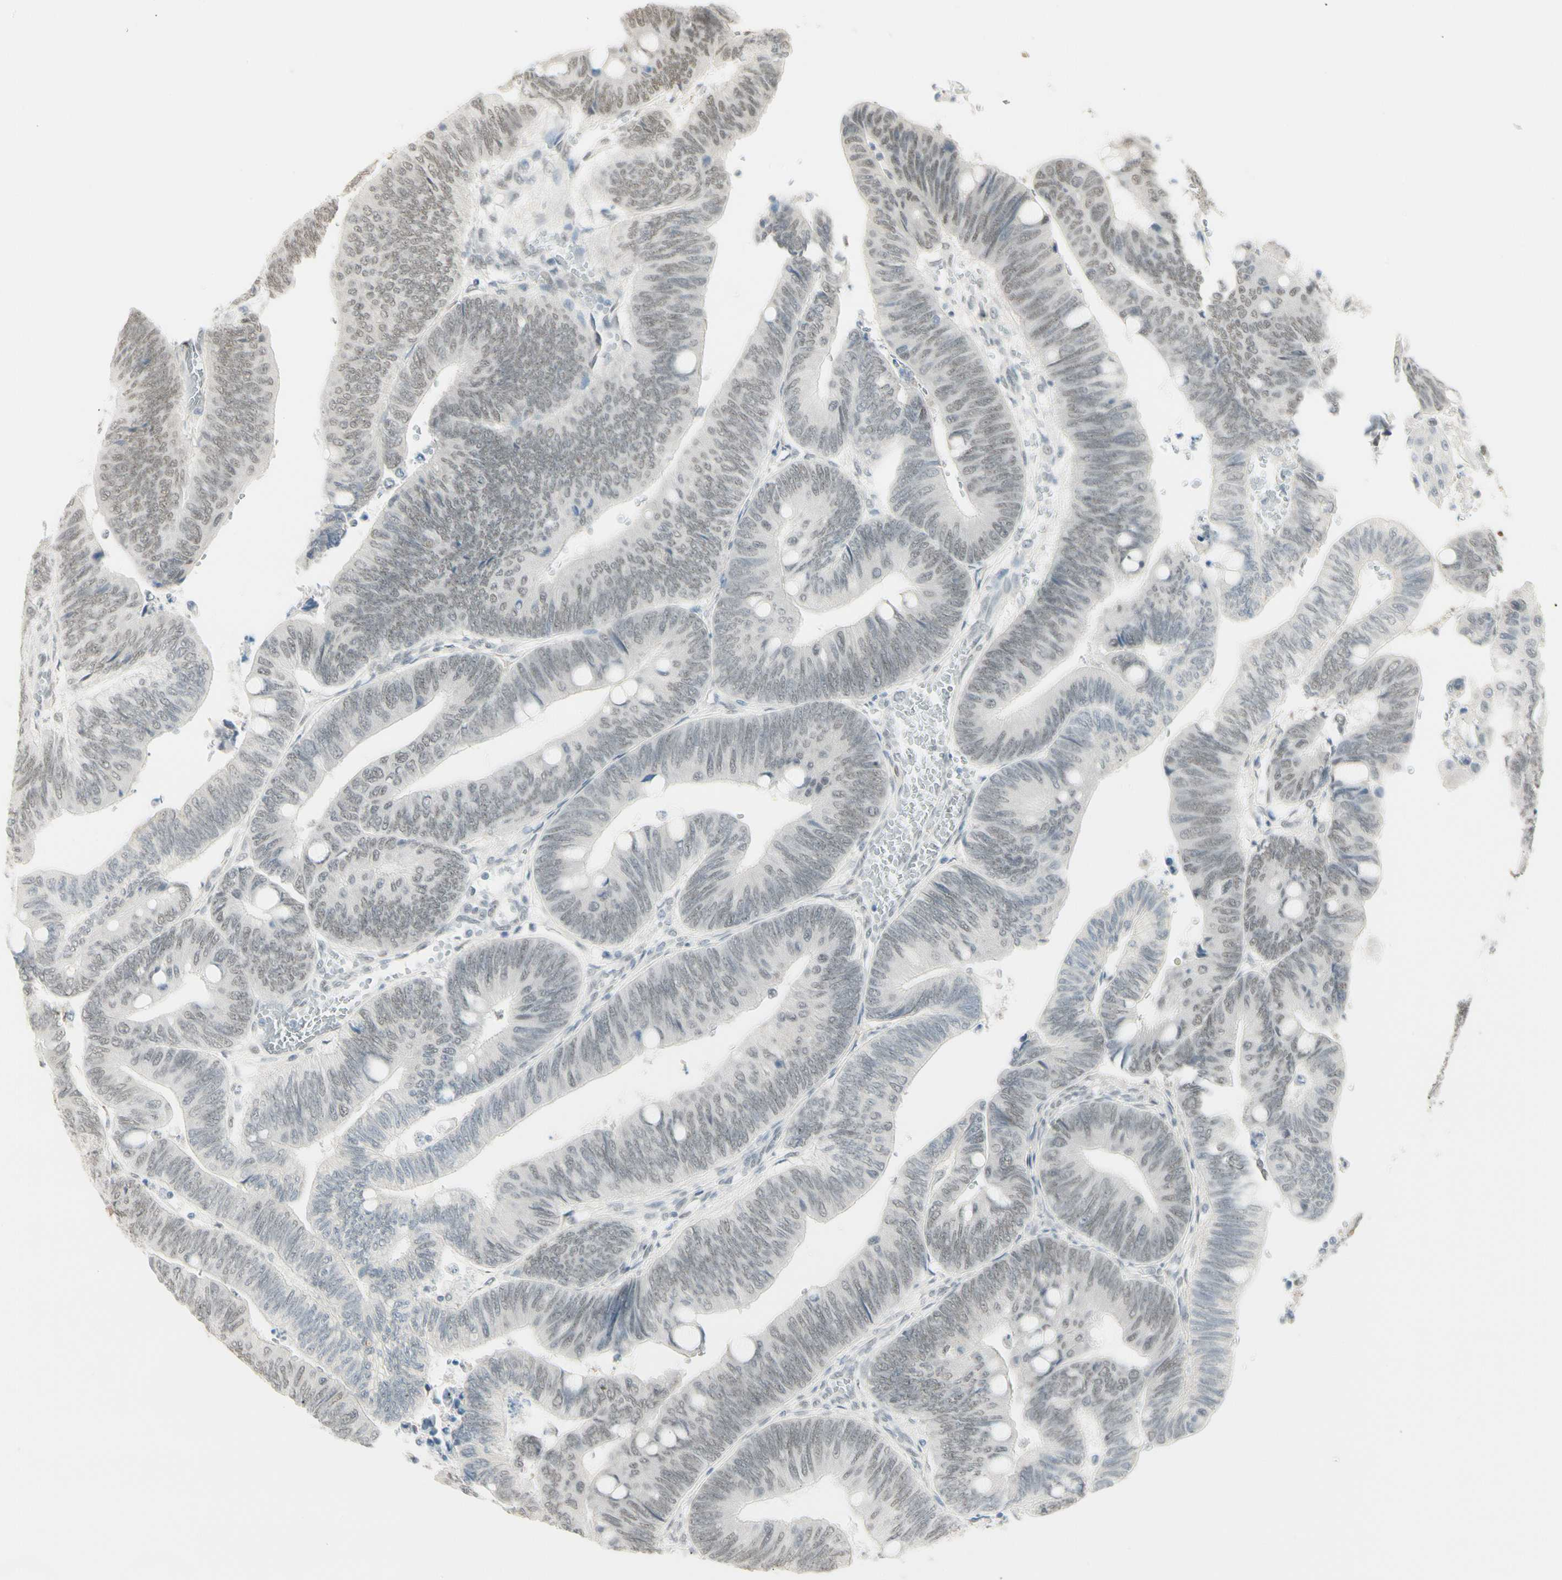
{"staining": {"intensity": "weak", "quantity": ">75%", "location": "nuclear"}, "tissue": "colorectal cancer", "cell_type": "Tumor cells", "image_type": "cancer", "snomed": [{"axis": "morphology", "description": "Normal tissue, NOS"}, {"axis": "morphology", "description": "Adenocarcinoma, NOS"}, {"axis": "topography", "description": "Rectum"}, {"axis": "topography", "description": "Peripheral nerve tissue"}], "caption": "There is low levels of weak nuclear expression in tumor cells of colorectal cancer (adenocarcinoma), as demonstrated by immunohistochemical staining (brown color).", "gene": "ASPN", "patient": {"sex": "male", "age": 92}}